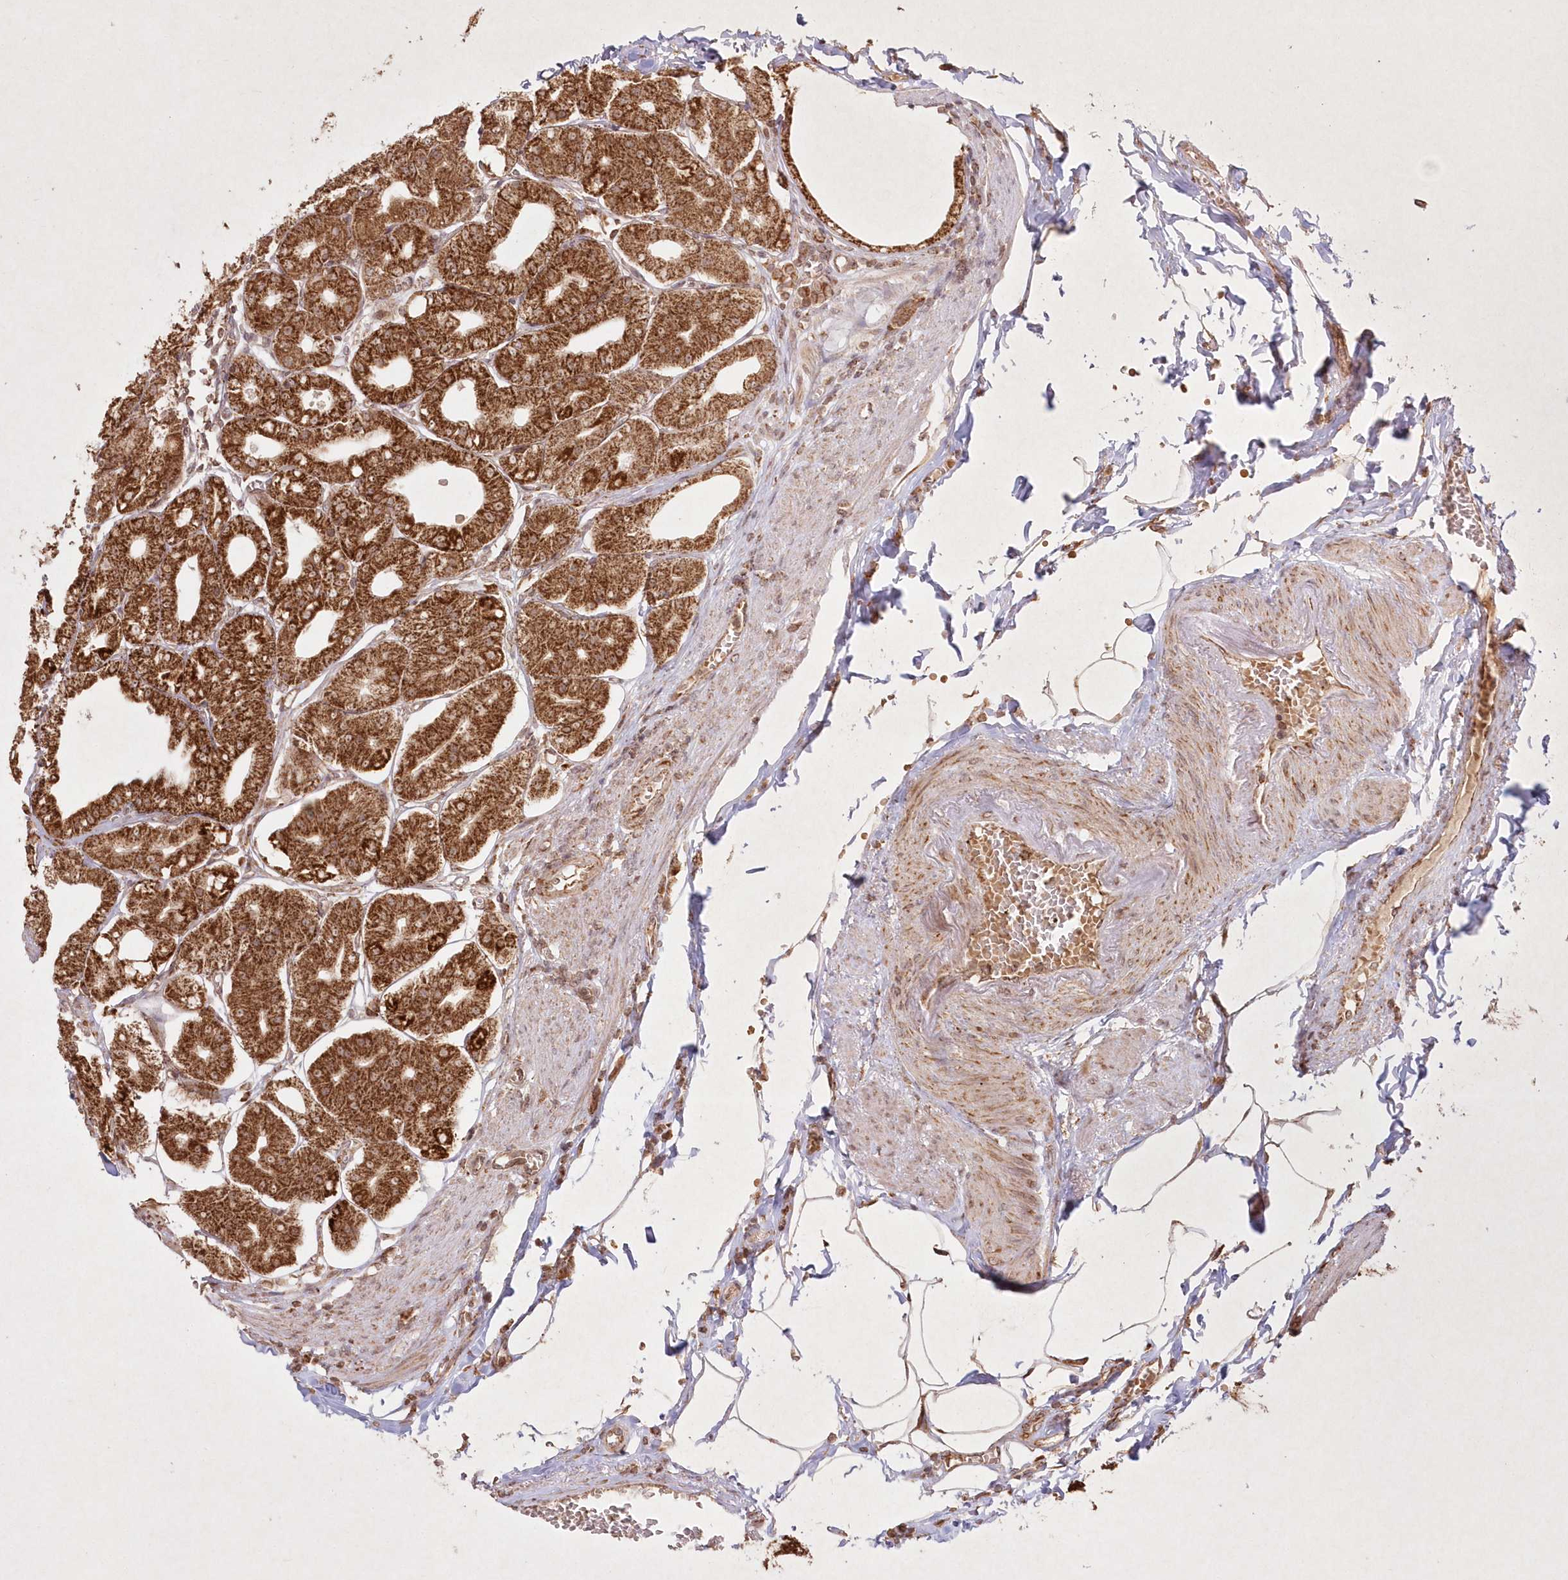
{"staining": {"intensity": "strong", "quantity": ">75%", "location": "cytoplasmic/membranous"}, "tissue": "stomach", "cell_type": "Glandular cells", "image_type": "normal", "snomed": [{"axis": "morphology", "description": "Normal tissue, NOS"}, {"axis": "topography", "description": "Stomach, lower"}], "caption": "The image shows immunohistochemical staining of benign stomach. There is strong cytoplasmic/membranous staining is appreciated in about >75% of glandular cells. The staining was performed using DAB to visualize the protein expression in brown, while the nuclei were stained in blue with hematoxylin (Magnification: 20x).", "gene": "LRPPRC", "patient": {"sex": "male", "age": 71}}